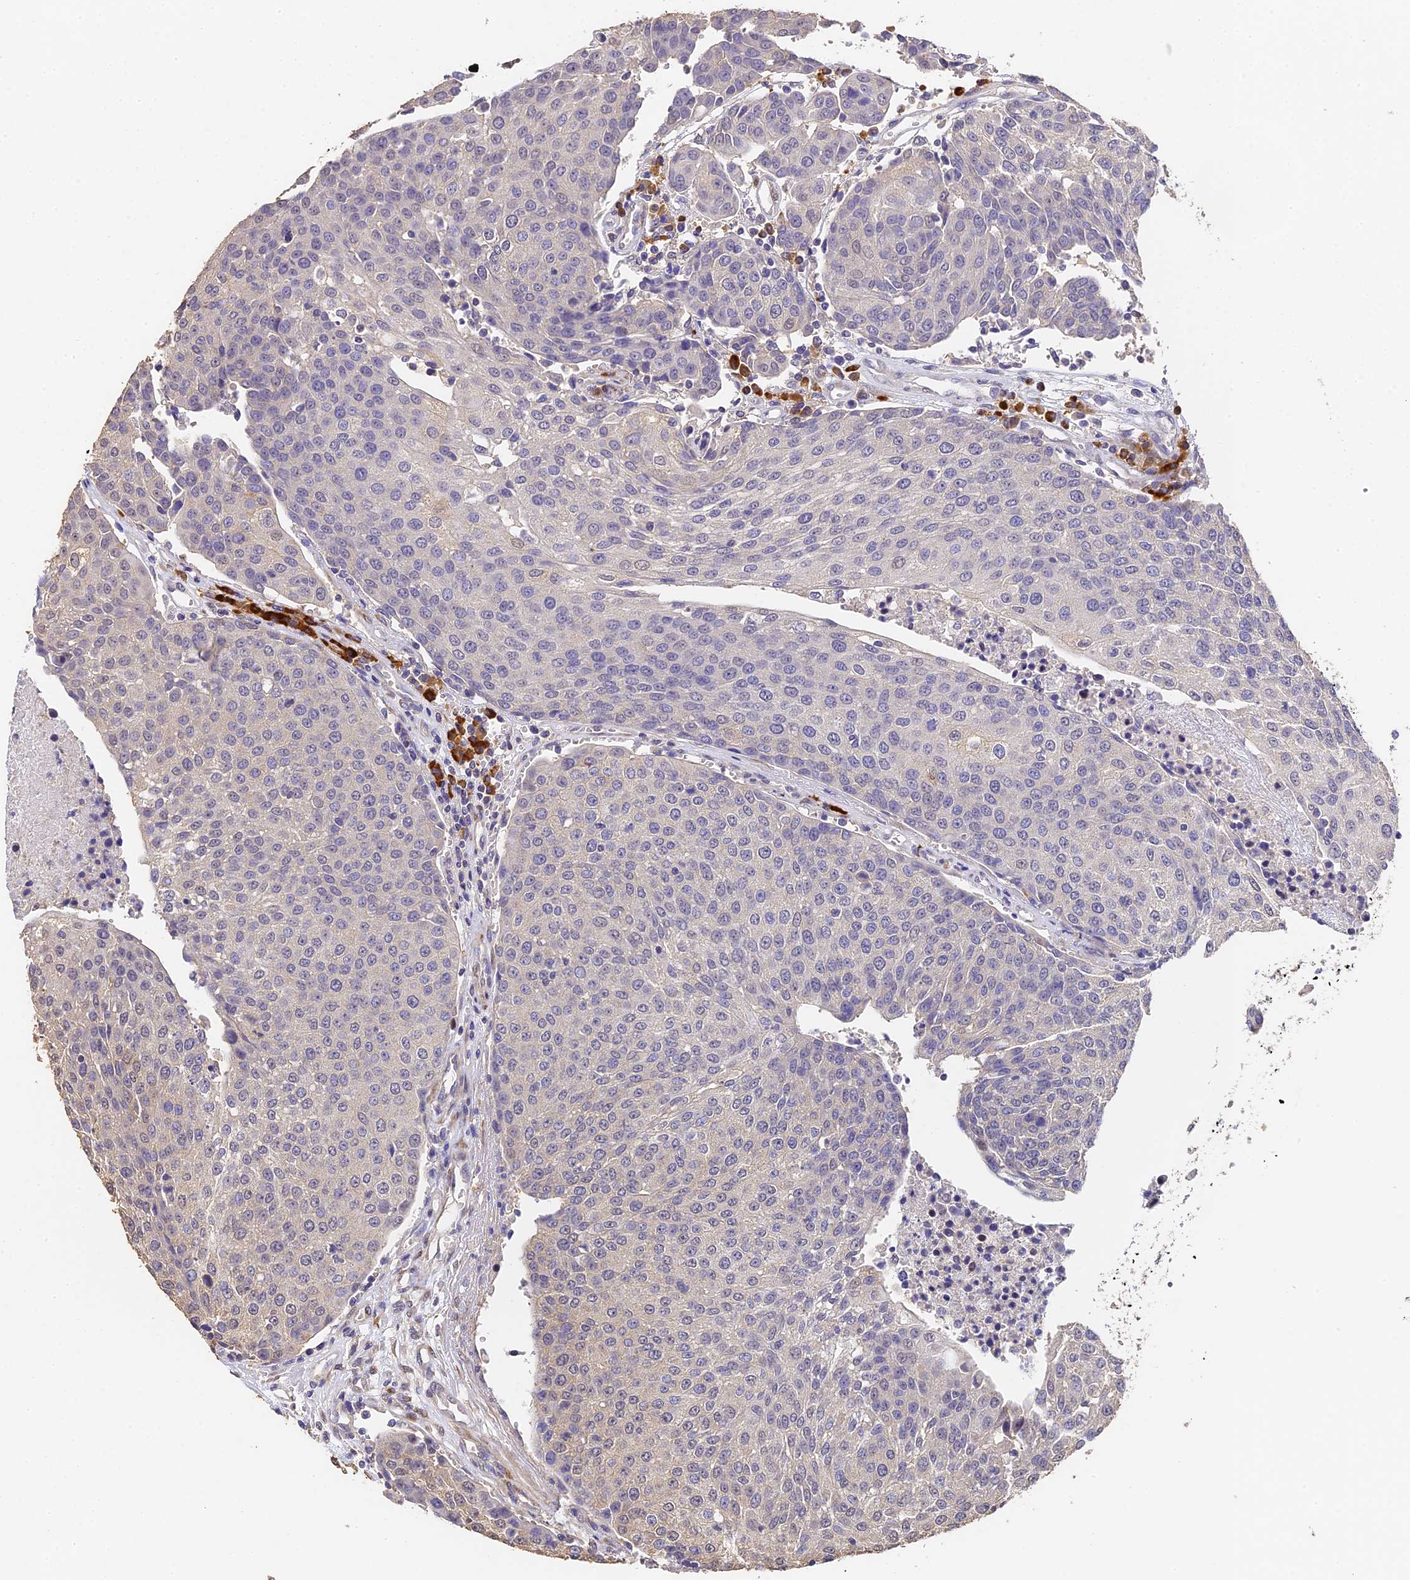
{"staining": {"intensity": "negative", "quantity": "none", "location": "none"}, "tissue": "urothelial cancer", "cell_type": "Tumor cells", "image_type": "cancer", "snomed": [{"axis": "morphology", "description": "Urothelial carcinoma, High grade"}, {"axis": "topography", "description": "Urinary bladder"}], "caption": "A histopathology image of high-grade urothelial carcinoma stained for a protein exhibits no brown staining in tumor cells. (DAB (3,3'-diaminobenzidine) IHC visualized using brightfield microscopy, high magnification).", "gene": "SLC11A1", "patient": {"sex": "female", "age": 85}}